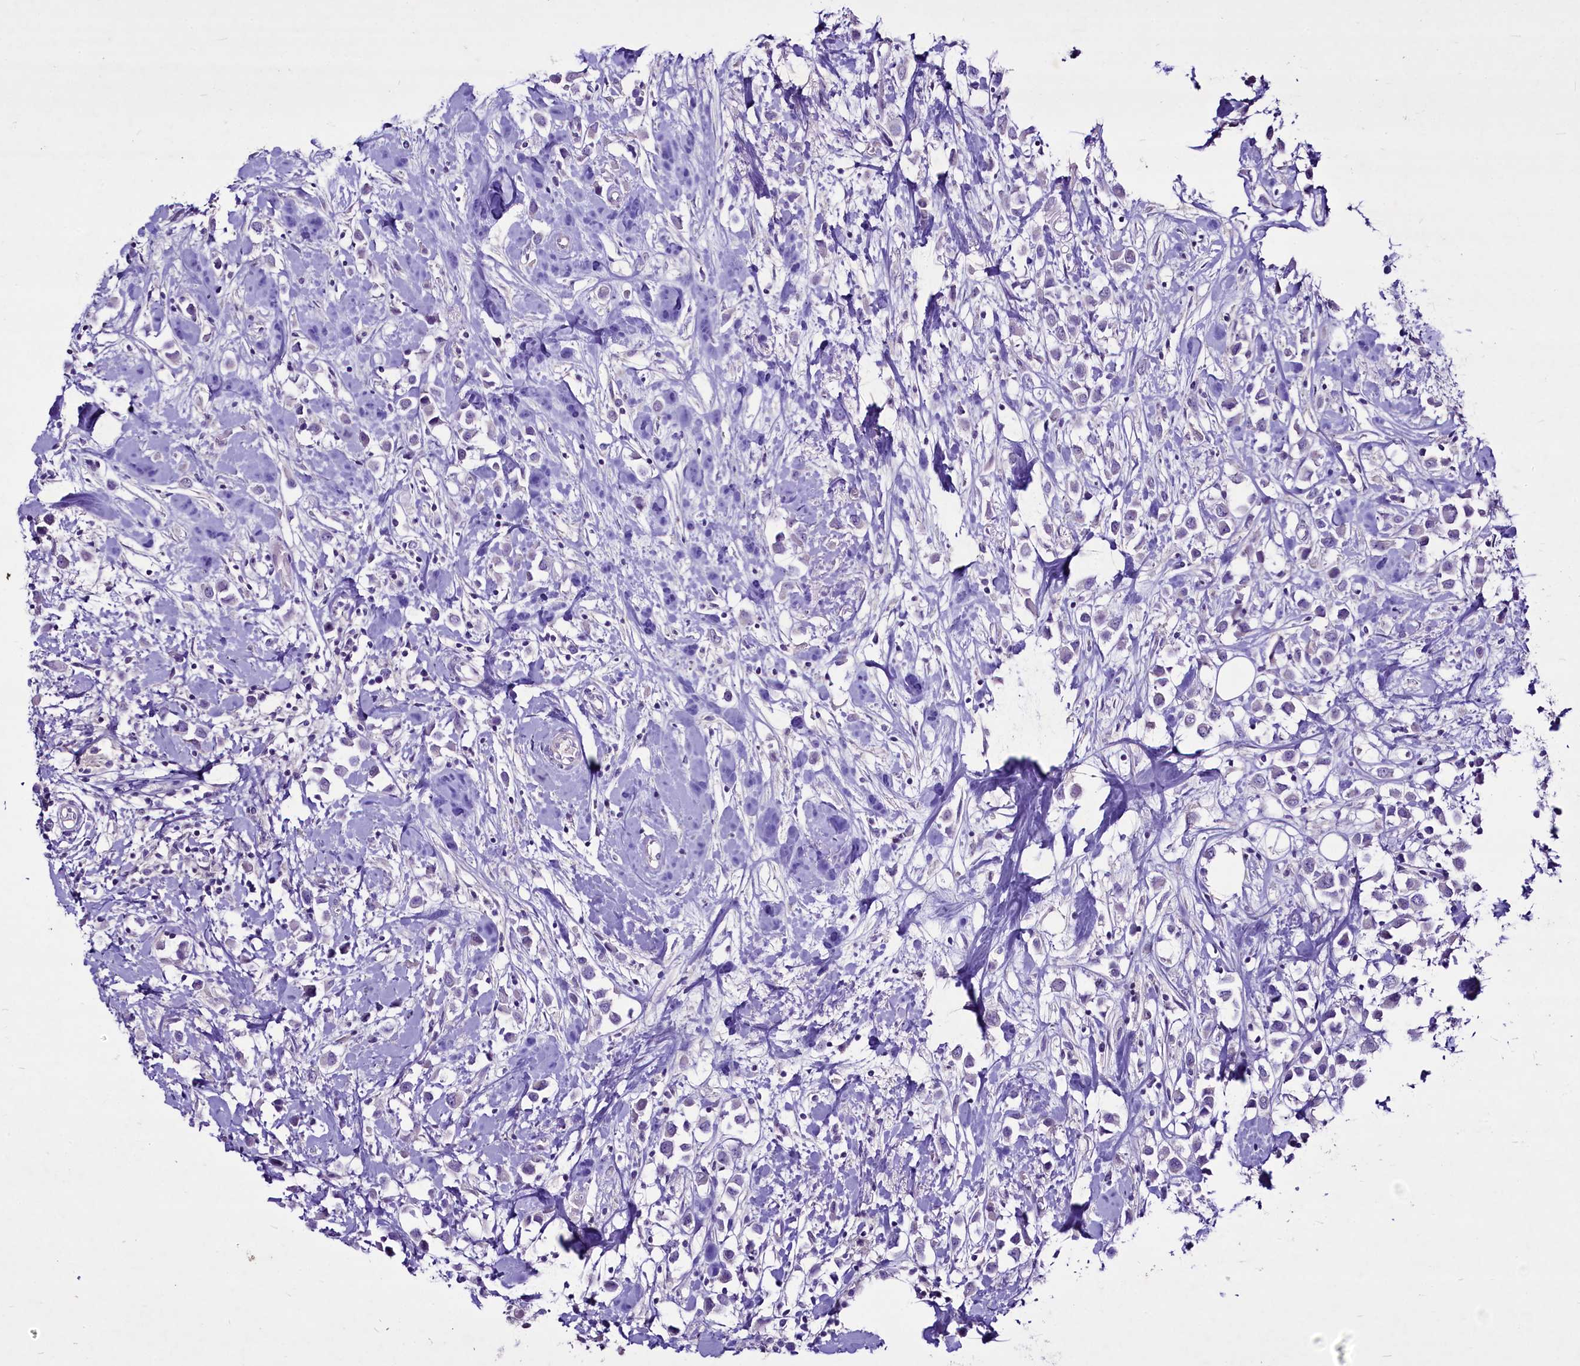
{"staining": {"intensity": "negative", "quantity": "none", "location": "none"}, "tissue": "breast cancer", "cell_type": "Tumor cells", "image_type": "cancer", "snomed": [{"axis": "morphology", "description": "Duct carcinoma"}, {"axis": "topography", "description": "Breast"}], "caption": "Immunohistochemistry image of neoplastic tissue: human breast cancer (intraductal carcinoma) stained with DAB (3,3'-diaminobenzidine) reveals no significant protein expression in tumor cells.", "gene": "FAM209B", "patient": {"sex": "female", "age": 61}}